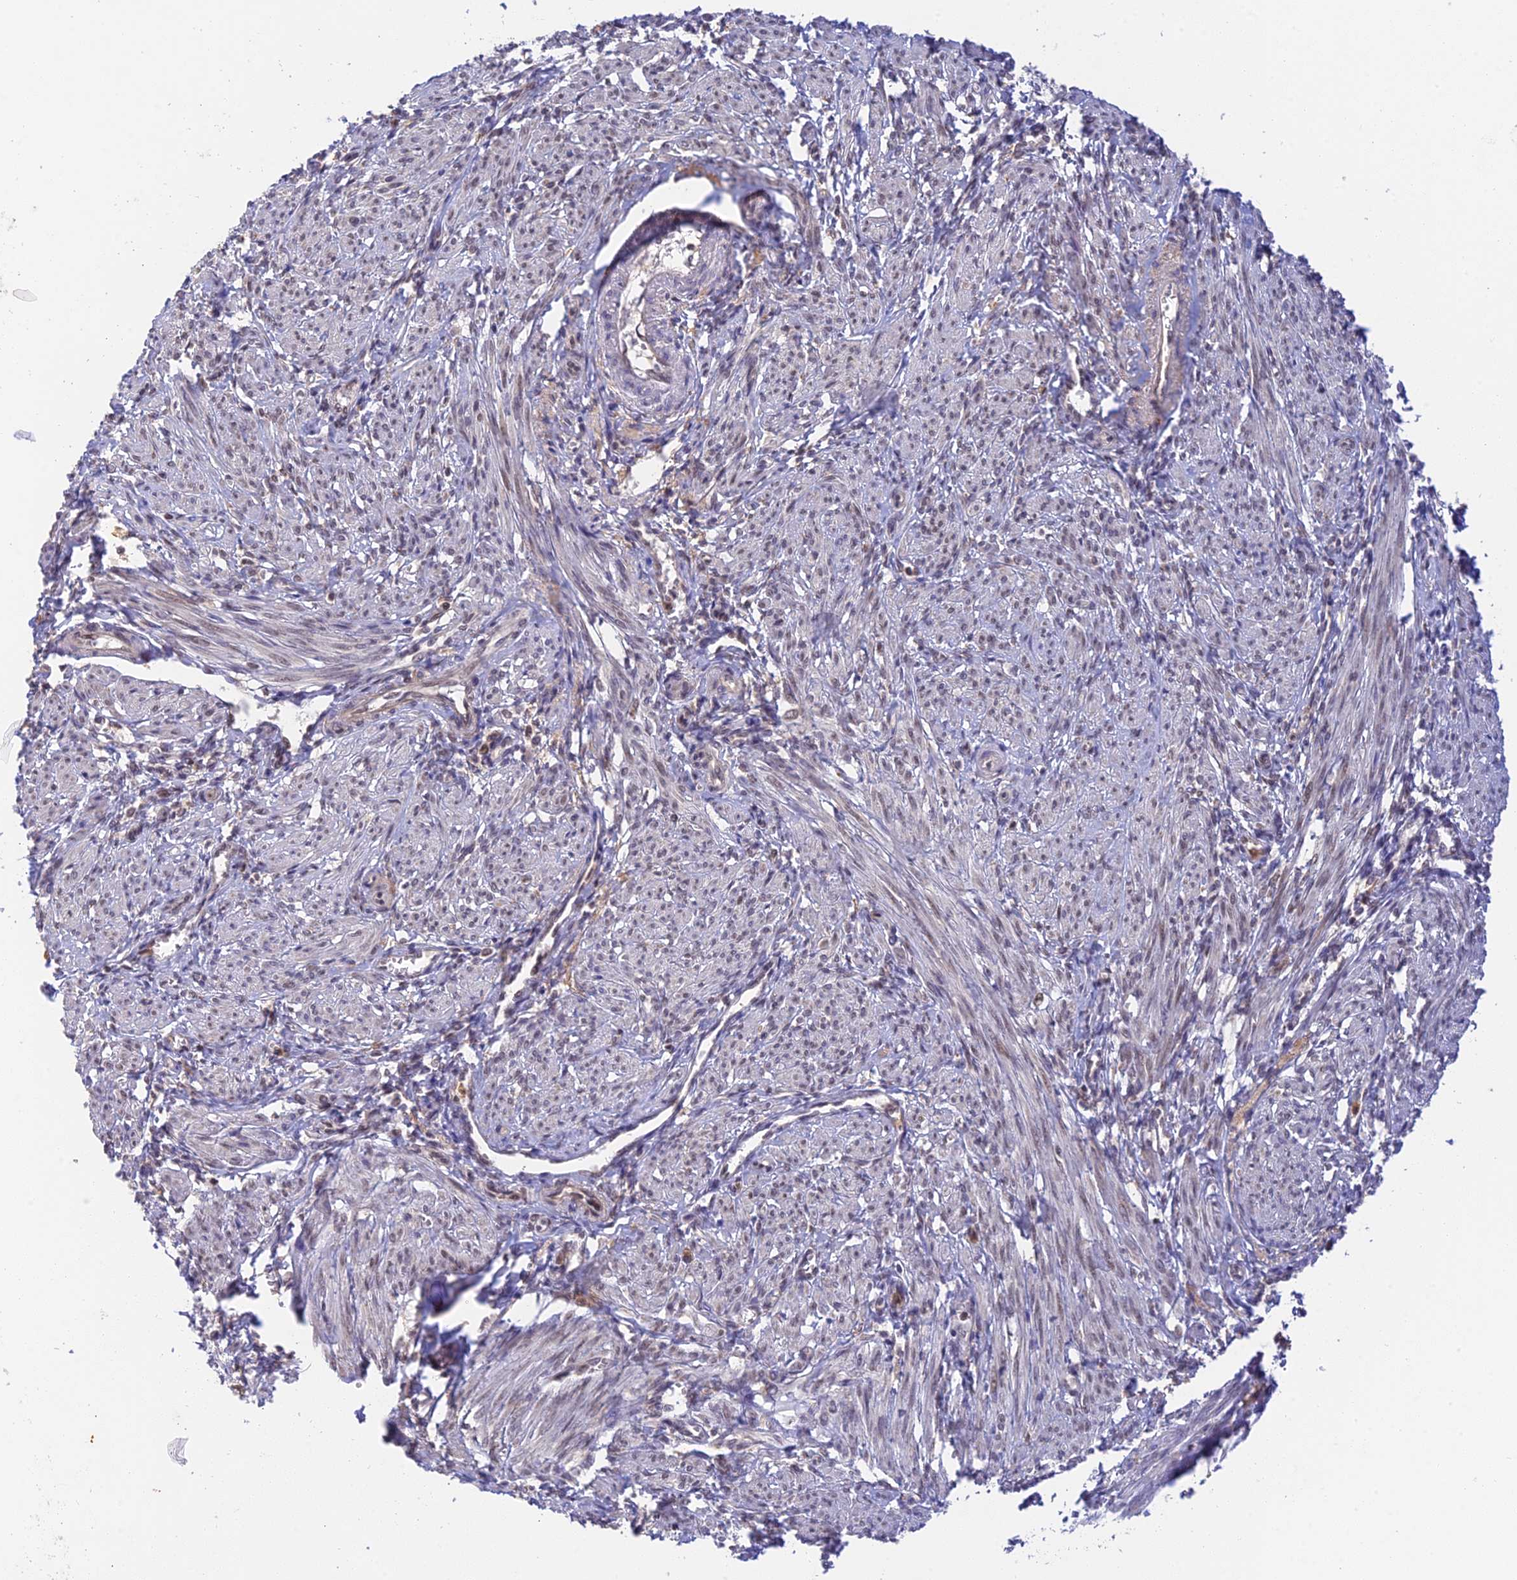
{"staining": {"intensity": "weak", "quantity": "25%-75%", "location": "cytoplasmic/membranous"}, "tissue": "smooth muscle", "cell_type": "Smooth muscle cells", "image_type": "normal", "snomed": [{"axis": "morphology", "description": "Normal tissue, NOS"}, {"axis": "topography", "description": "Smooth muscle"}], "caption": "A brown stain labels weak cytoplasmic/membranous staining of a protein in smooth muscle cells of benign human smooth muscle. The protein is shown in brown color, while the nuclei are stained blue.", "gene": "PEX16", "patient": {"sex": "female", "age": 39}}